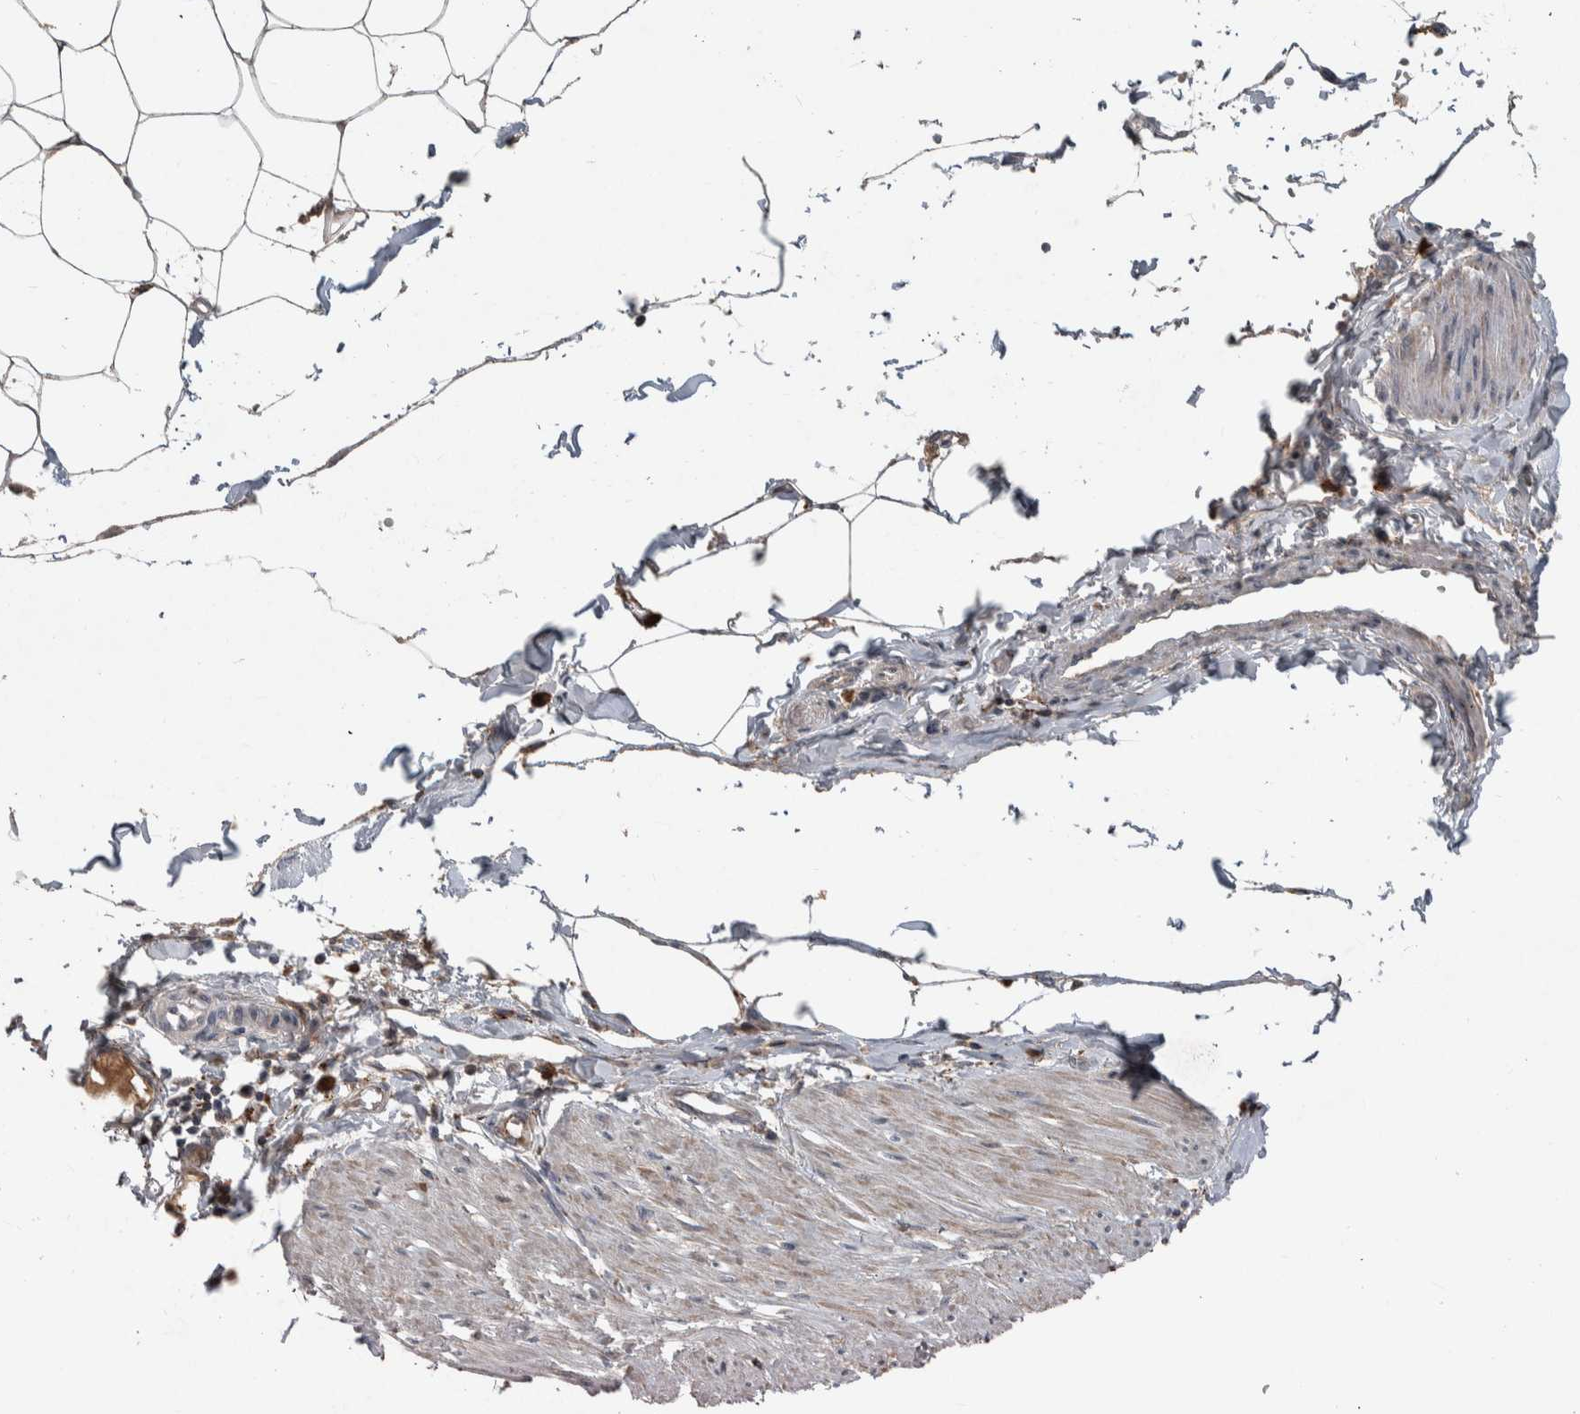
{"staining": {"intensity": "moderate", "quantity": "<25%", "location": "cytoplasmic/membranous"}, "tissue": "adipose tissue", "cell_type": "Adipocytes", "image_type": "normal", "snomed": [{"axis": "morphology", "description": "Normal tissue, NOS"}, {"axis": "morphology", "description": "Adenocarcinoma, NOS"}, {"axis": "topography", "description": "Colon"}, {"axis": "topography", "description": "Peripheral nerve tissue"}], "caption": "A histopathology image of adipose tissue stained for a protein shows moderate cytoplasmic/membranous brown staining in adipocytes. Ihc stains the protein of interest in brown and the nuclei are stained blue.", "gene": "CHRM3", "patient": {"sex": "male", "age": 14}}